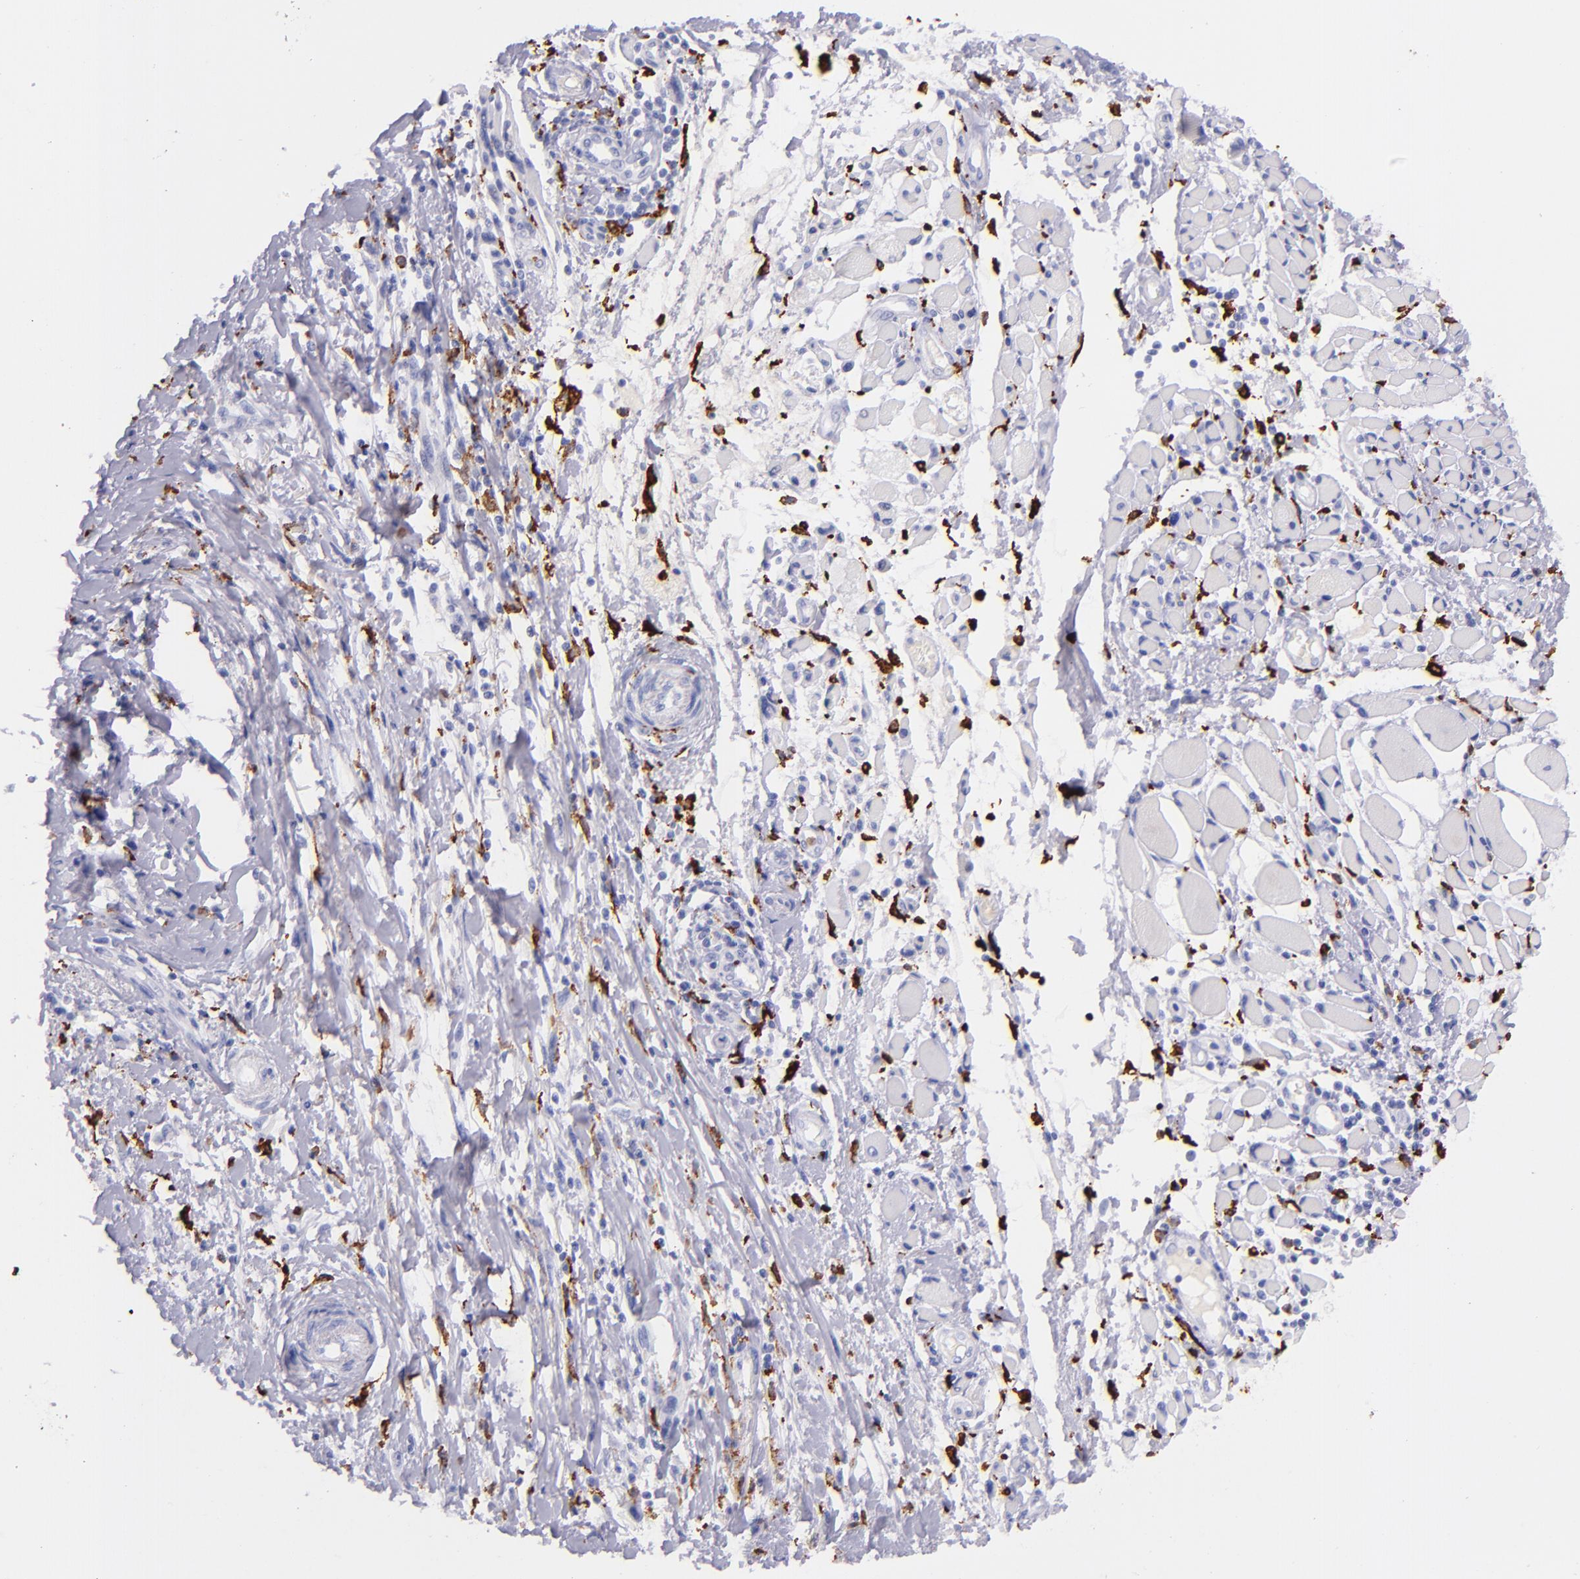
{"staining": {"intensity": "negative", "quantity": "none", "location": "none"}, "tissue": "melanoma", "cell_type": "Tumor cells", "image_type": "cancer", "snomed": [{"axis": "morphology", "description": "Malignant melanoma, NOS"}, {"axis": "topography", "description": "Skin"}], "caption": "An image of melanoma stained for a protein exhibits no brown staining in tumor cells.", "gene": "CD163", "patient": {"sex": "male", "age": 91}}